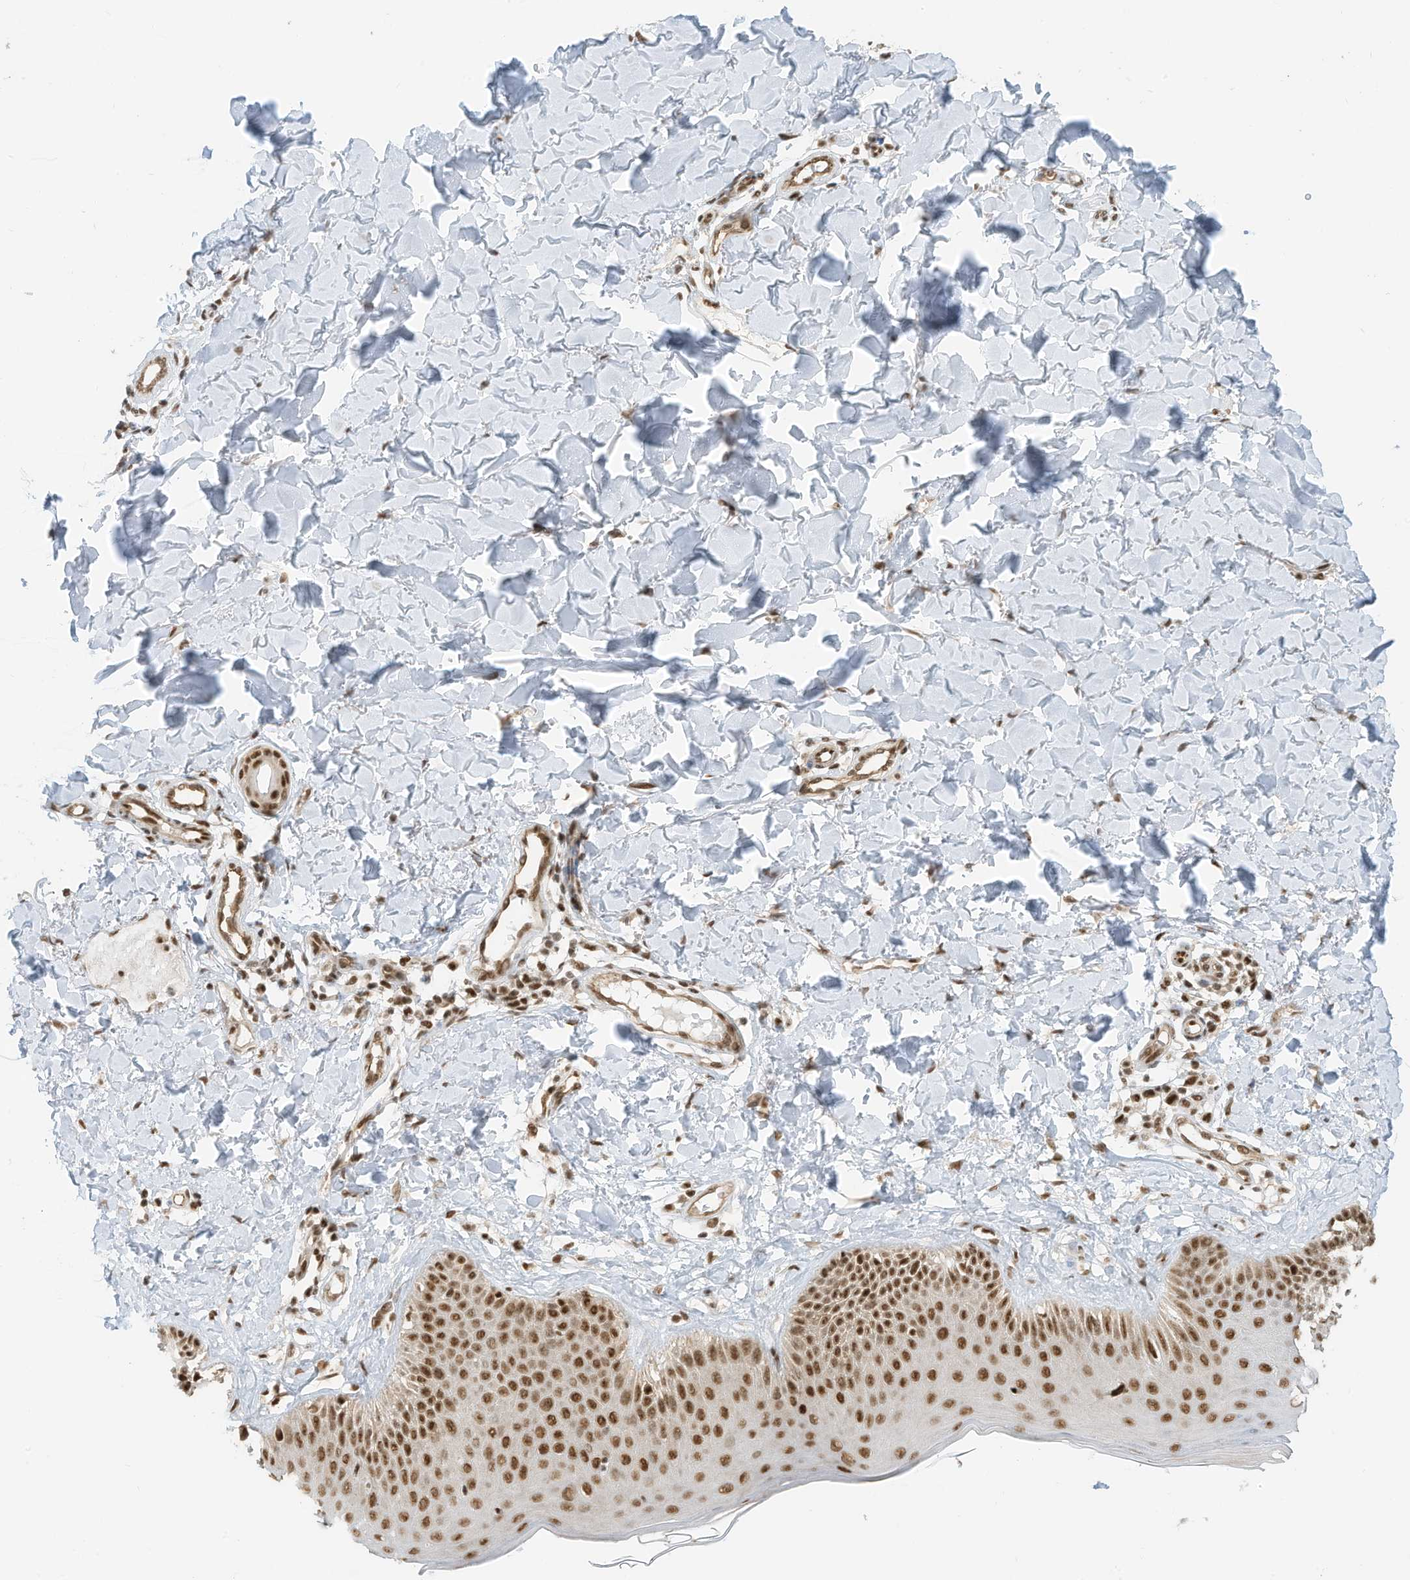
{"staining": {"intensity": "moderate", "quantity": ">75%", "location": "nuclear"}, "tissue": "skin", "cell_type": "Fibroblasts", "image_type": "normal", "snomed": [{"axis": "morphology", "description": "Normal tissue, NOS"}, {"axis": "topography", "description": "Skin"}], "caption": "Moderate nuclear positivity for a protein is present in about >75% of fibroblasts of normal skin using immunohistochemistry.", "gene": "AURKAIP1", "patient": {"sex": "male", "age": 52}}